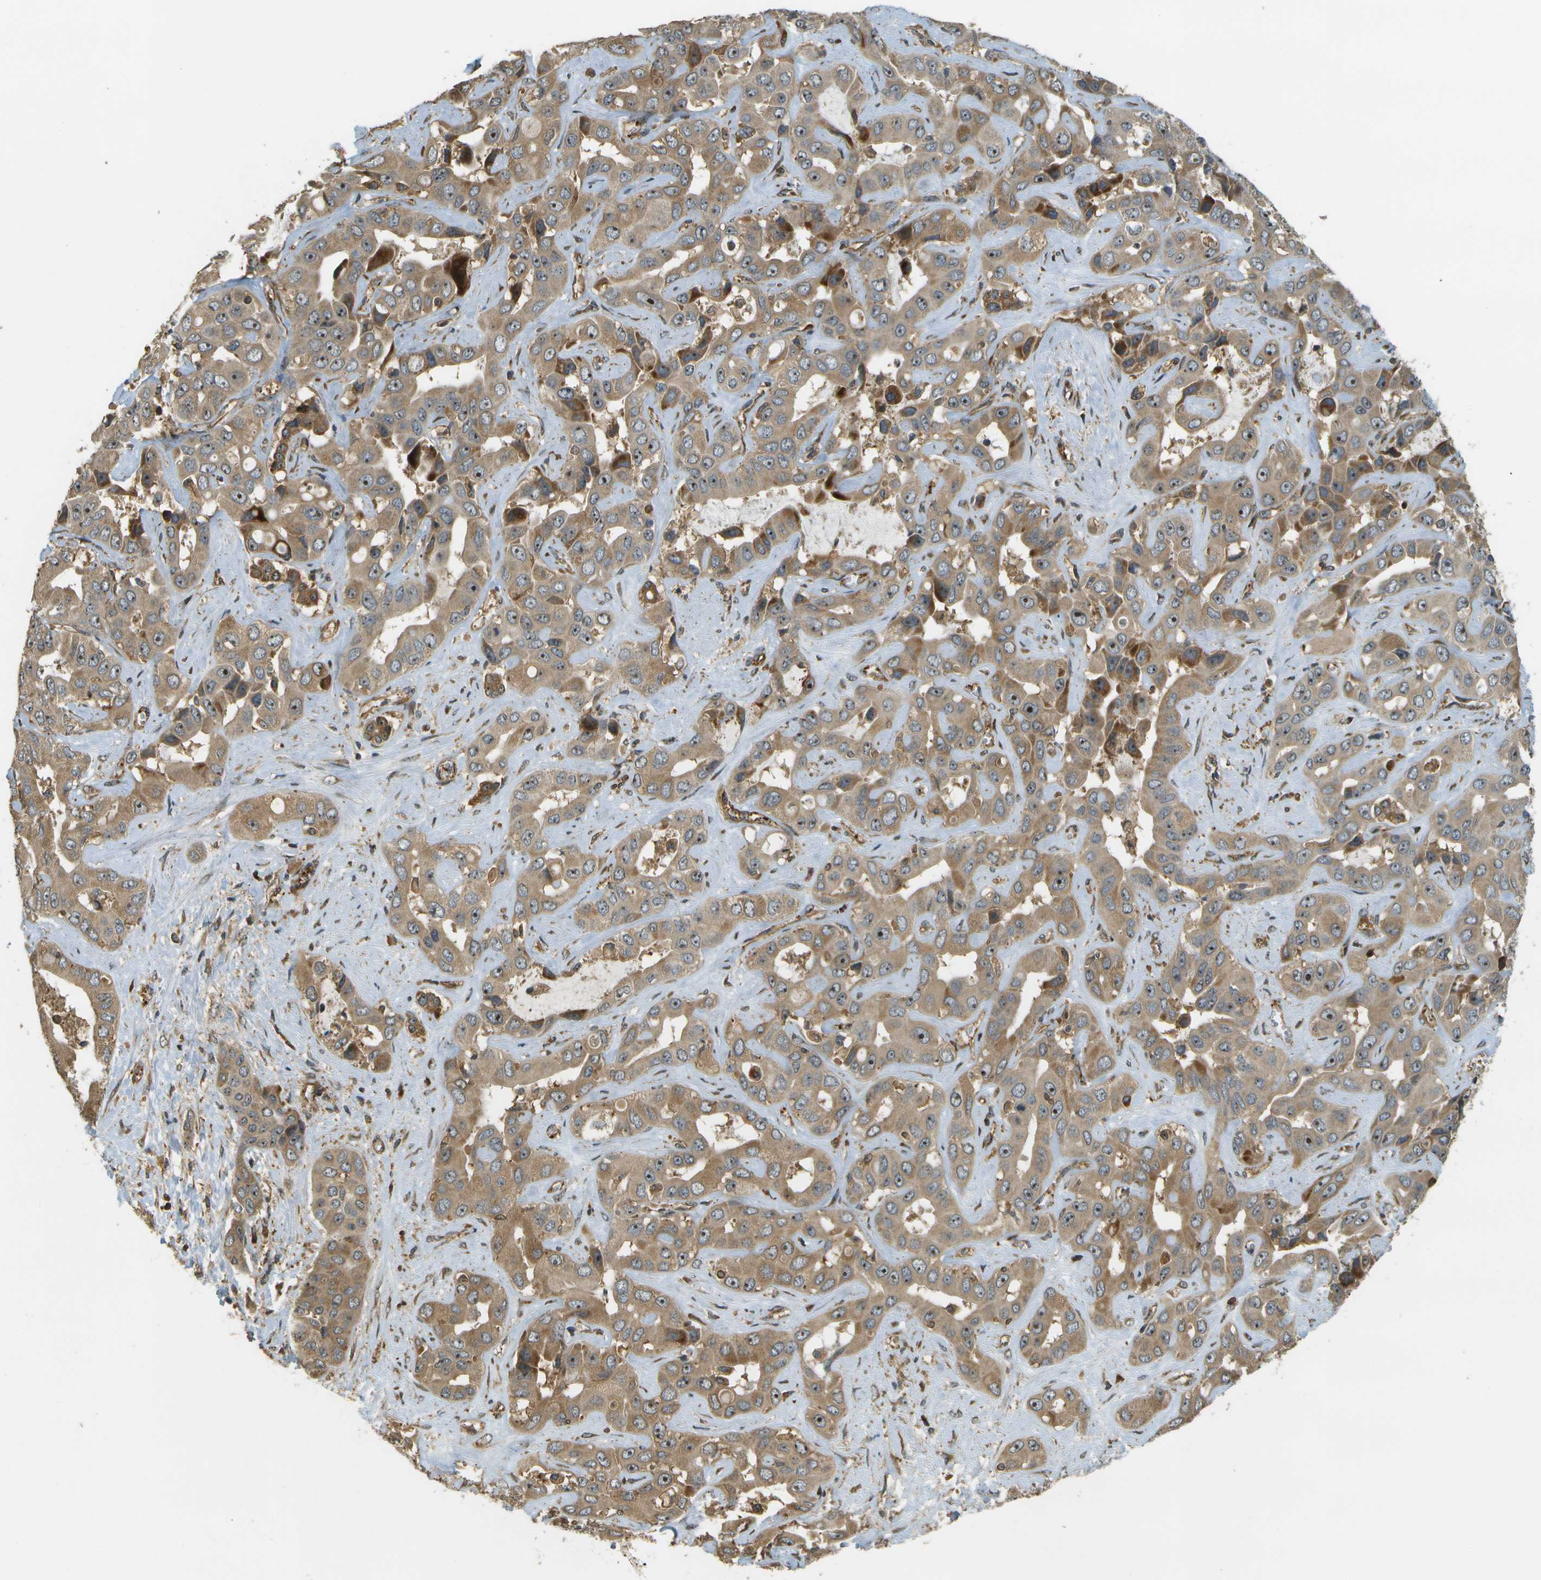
{"staining": {"intensity": "moderate", "quantity": ">75%", "location": "cytoplasmic/membranous,nuclear"}, "tissue": "liver cancer", "cell_type": "Tumor cells", "image_type": "cancer", "snomed": [{"axis": "morphology", "description": "Cholangiocarcinoma"}, {"axis": "topography", "description": "Liver"}], "caption": "IHC histopathology image of human cholangiocarcinoma (liver) stained for a protein (brown), which reveals medium levels of moderate cytoplasmic/membranous and nuclear staining in approximately >75% of tumor cells.", "gene": "LRP12", "patient": {"sex": "female", "age": 52}}